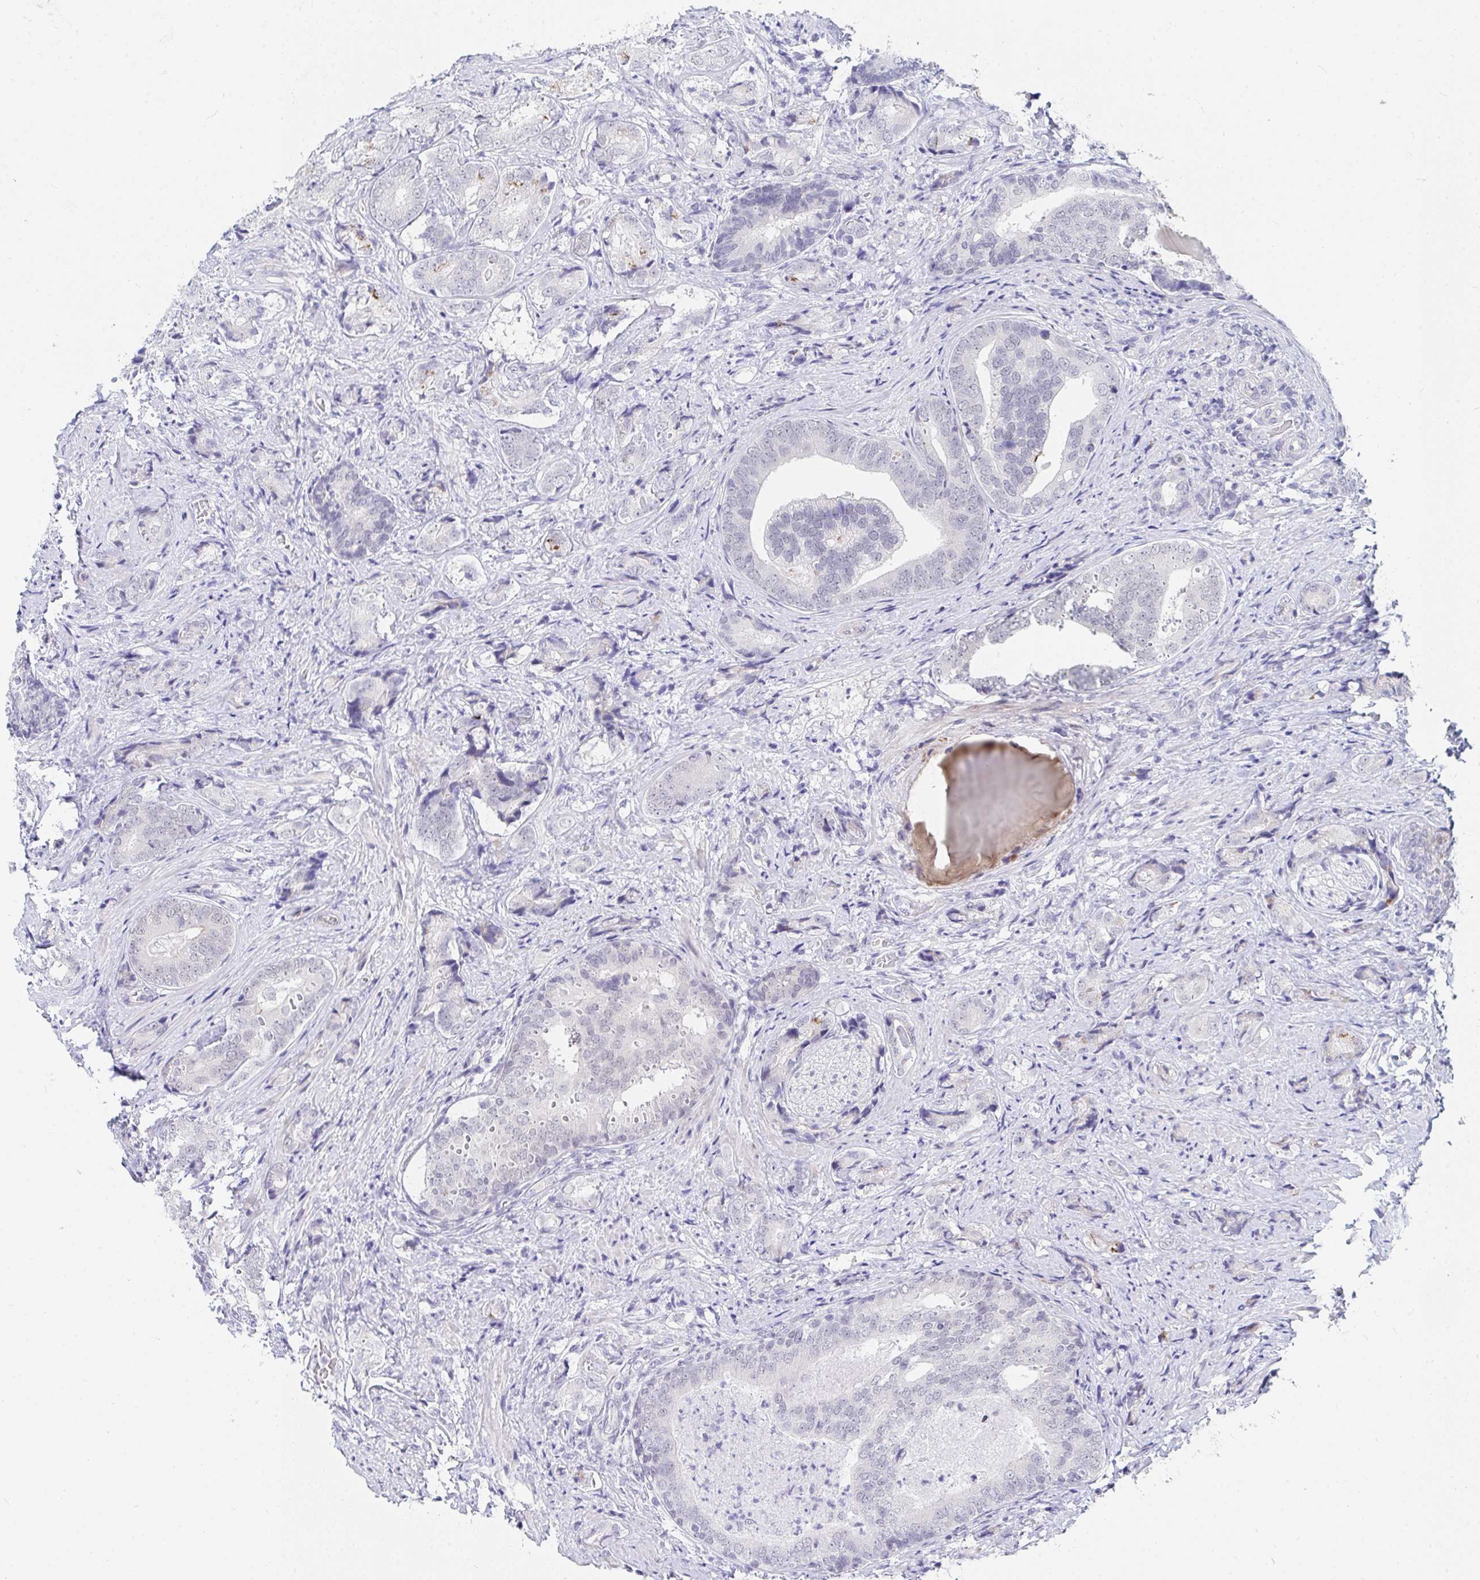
{"staining": {"intensity": "negative", "quantity": "none", "location": "none"}, "tissue": "prostate cancer", "cell_type": "Tumor cells", "image_type": "cancer", "snomed": [{"axis": "morphology", "description": "Adenocarcinoma, High grade"}, {"axis": "topography", "description": "Prostate"}], "caption": "IHC histopathology image of neoplastic tissue: high-grade adenocarcinoma (prostate) stained with DAB shows no significant protein staining in tumor cells.", "gene": "DAOA", "patient": {"sex": "male", "age": 62}}